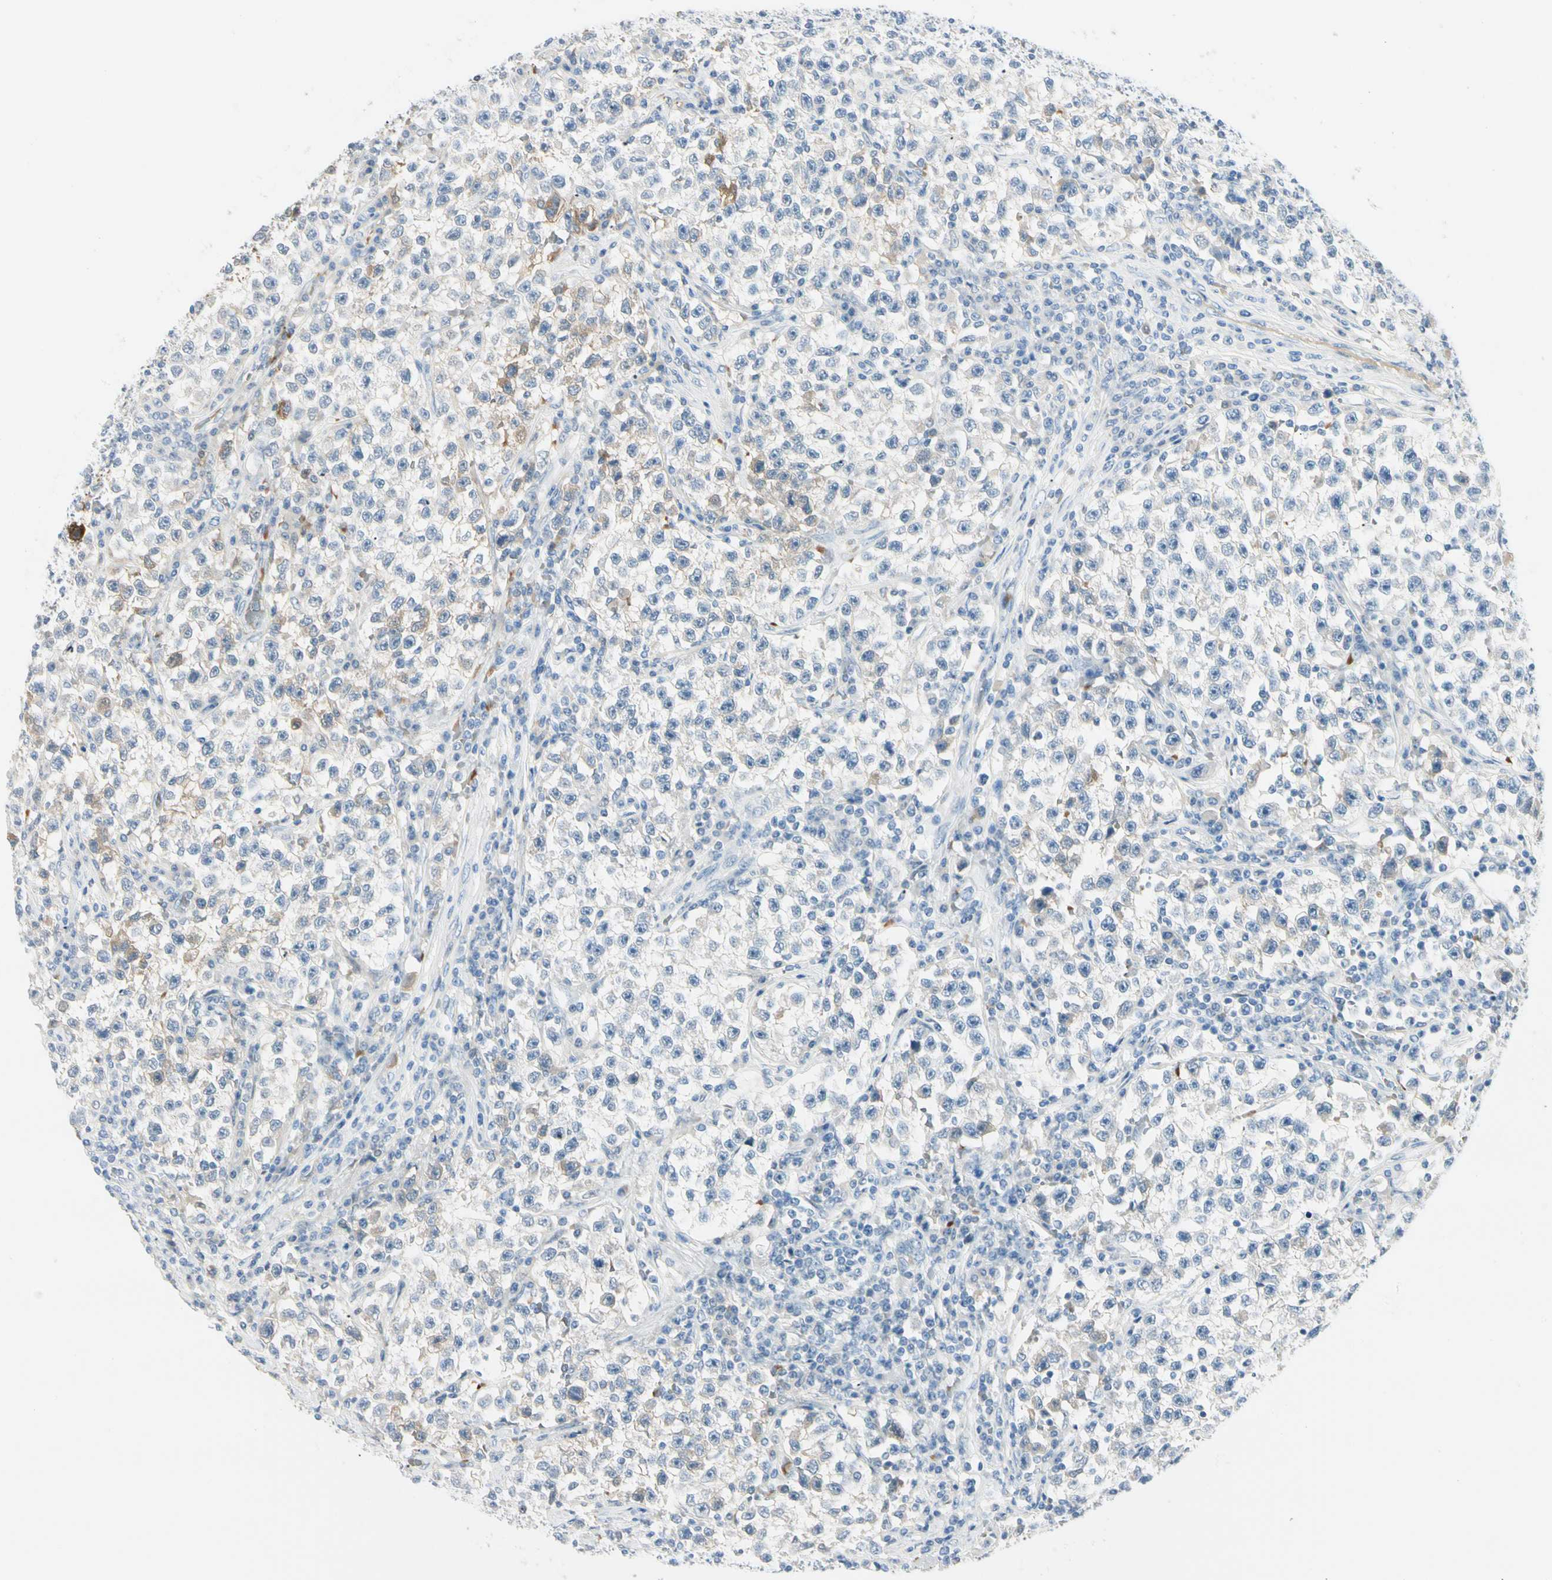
{"staining": {"intensity": "moderate", "quantity": "<25%", "location": "cytoplasmic/membranous"}, "tissue": "testis cancer", "cell_type": "Tumor cells", "image_type": "cancer", "snomed": [{"axis": "morphology", "description": "Seminoma, NOS"}, {"axis": "topography", "description": "Testis"}], "caption": "The histopathology image exhibits a brown stain indicating the presence of a protein in the cytoplasmic/membranous of tumor cells in testis cancer (seminoma).", "gene": "CA1", "patient": {"sex": "male", "age": 22}}